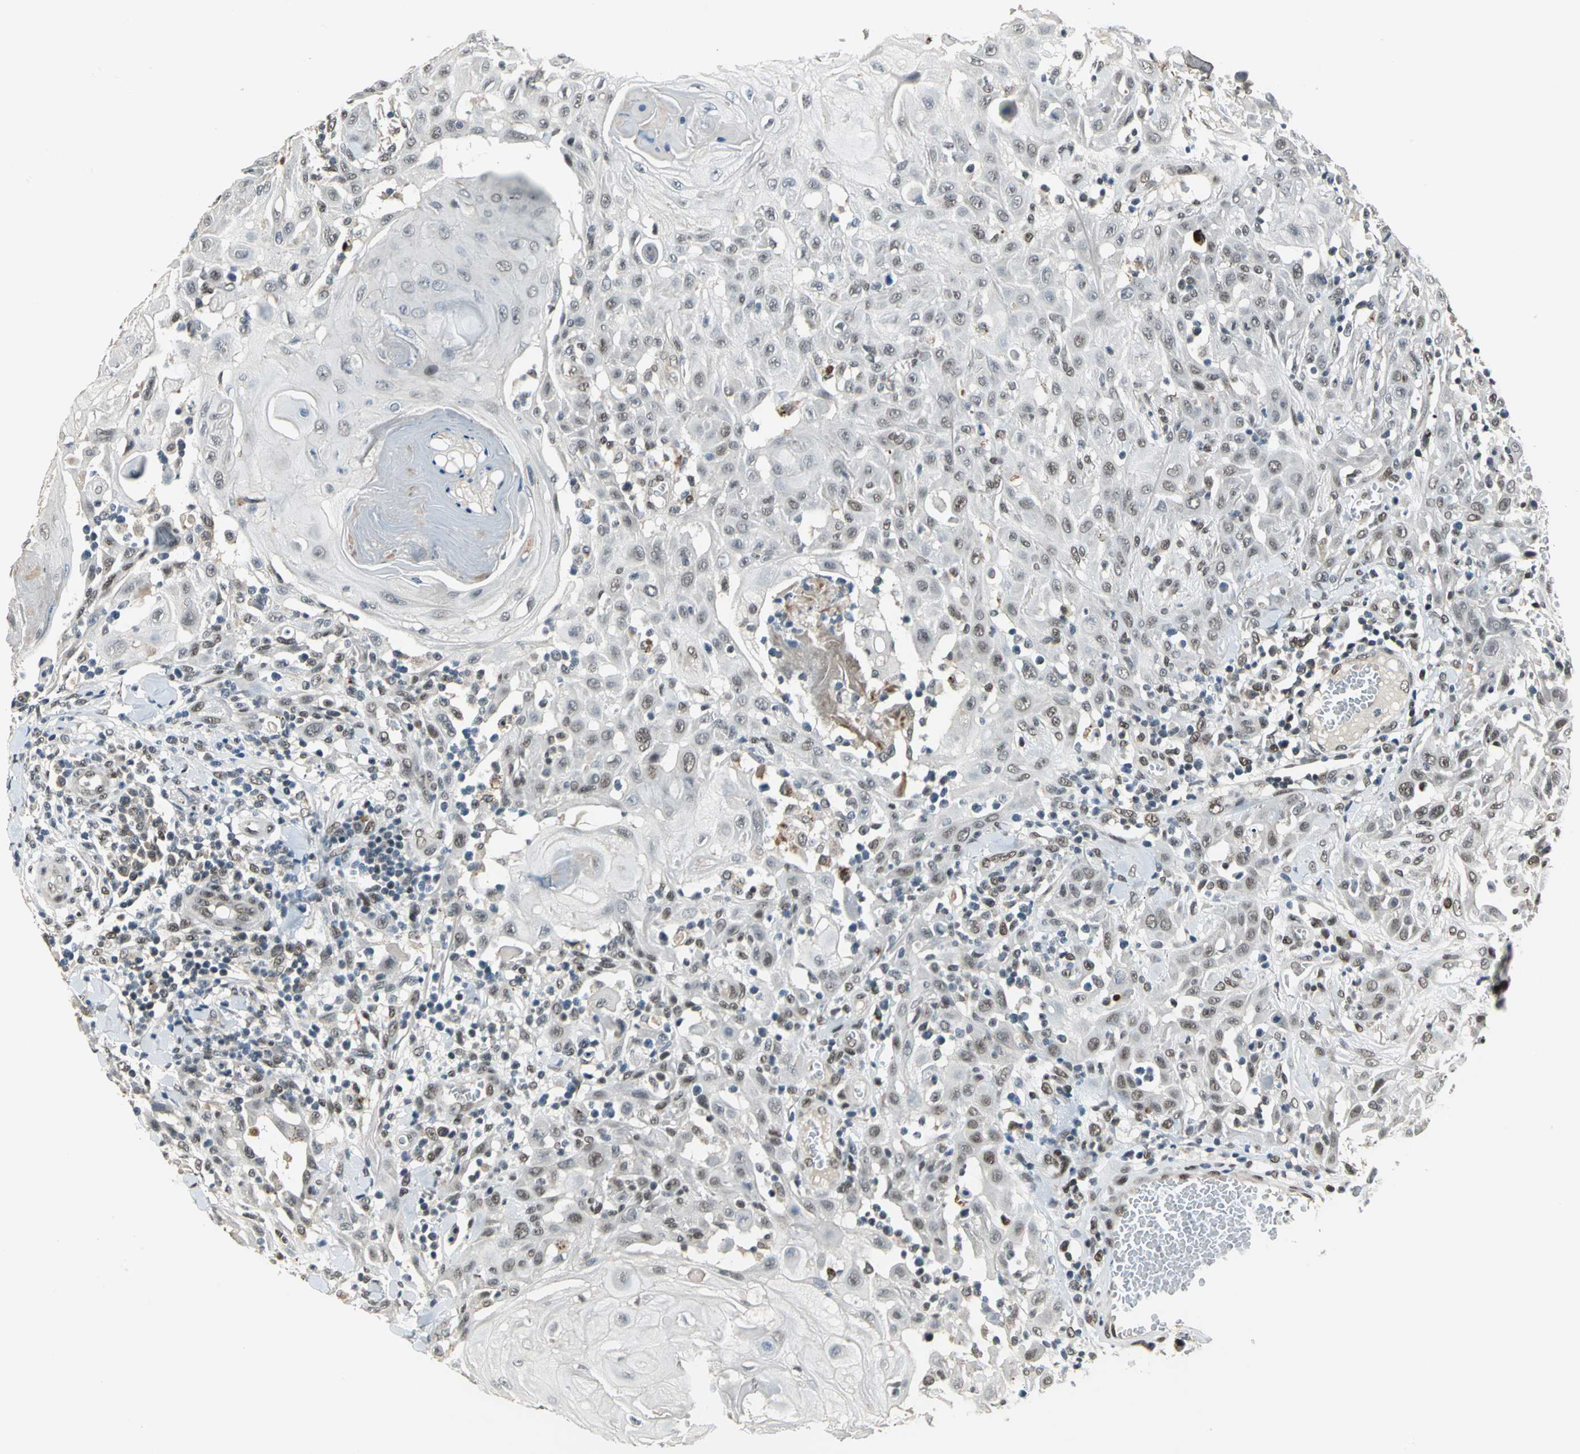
{"staining": {"intensity": "moderate", "quantity": "<25%", "location": "nuclear"}, "tissue": "skin cancer", "cell_type": "Tumor cells", "image_type": "cancer", "snomed": [{"axis": "morphology", "description": "Squamous cell carcinoma, NOS"}, {"axis": "topography", "description": "Skin"}], "caption": "Immunohistochemical staining of skin squamous cell carcinoma demonstrates low levels of moderate nuclear positivity in approximately <25% of tumor cells. (DAB (3,3'-diaminobenzidine) = brown stain, brightfield microscopy at high magnification).", "gene": "ELF2", "patient": {"sex": "male", "age": 24}}